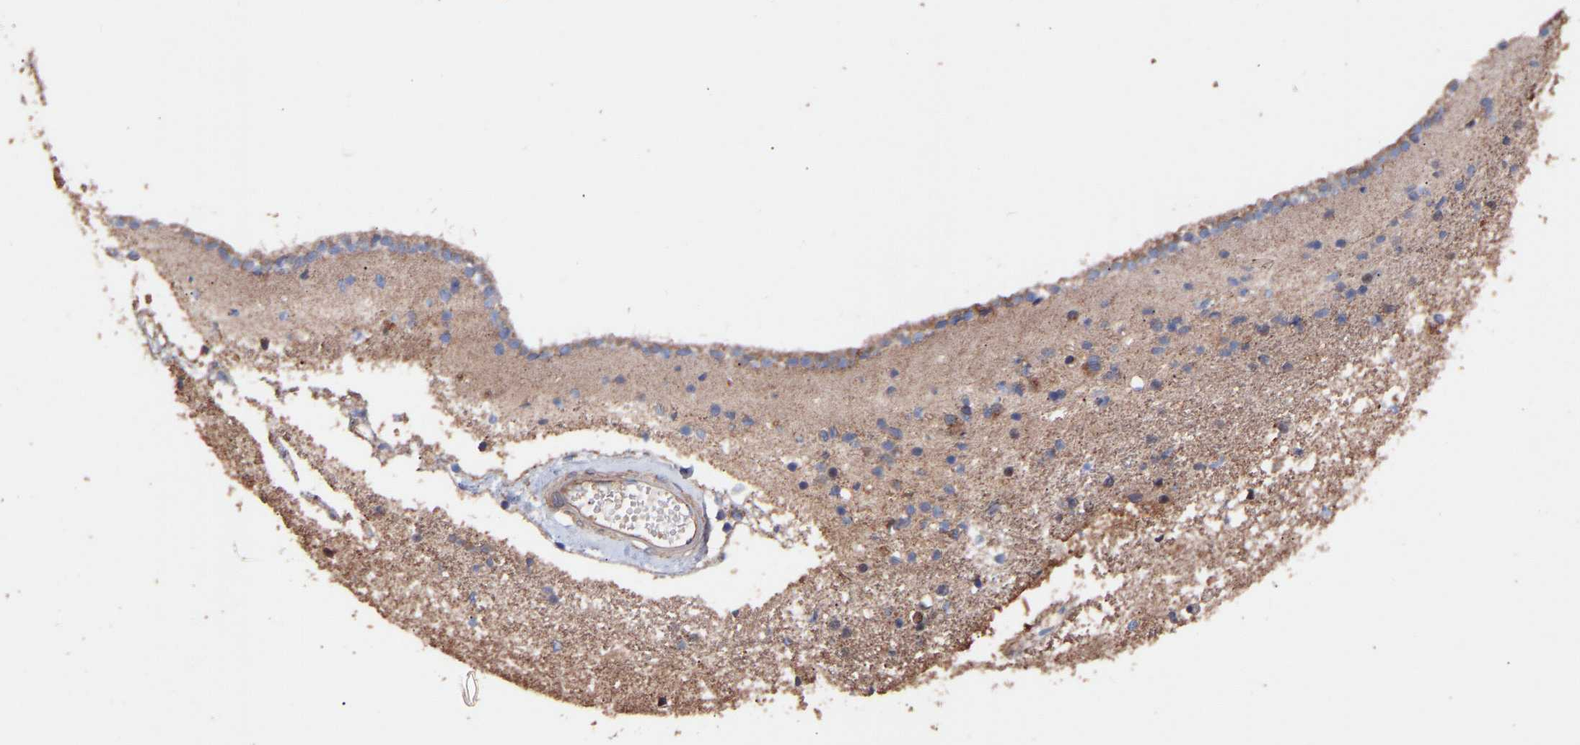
{"staining": {"intensity": "moderate", "quantity": "25%-75%", "location": "cytoplasmic/membranous"}, "tissue": "caudate", "cell_type": "Glial cells", "image_type": "normal", "snomed": [{"axis": "morphology", "description": "Normal tissue, NOS"}, {"axis": "topography", "description": "Lateral ventricle wall"}], "caption": "A brown stain highlights moderate cytoplasmic/membranous positivity of a protein in glial cells of unremarkable caudate. Nuclei are stained in blue.", "gene": "TMEM268", "patient": {"sex": "male", "age": 45}}